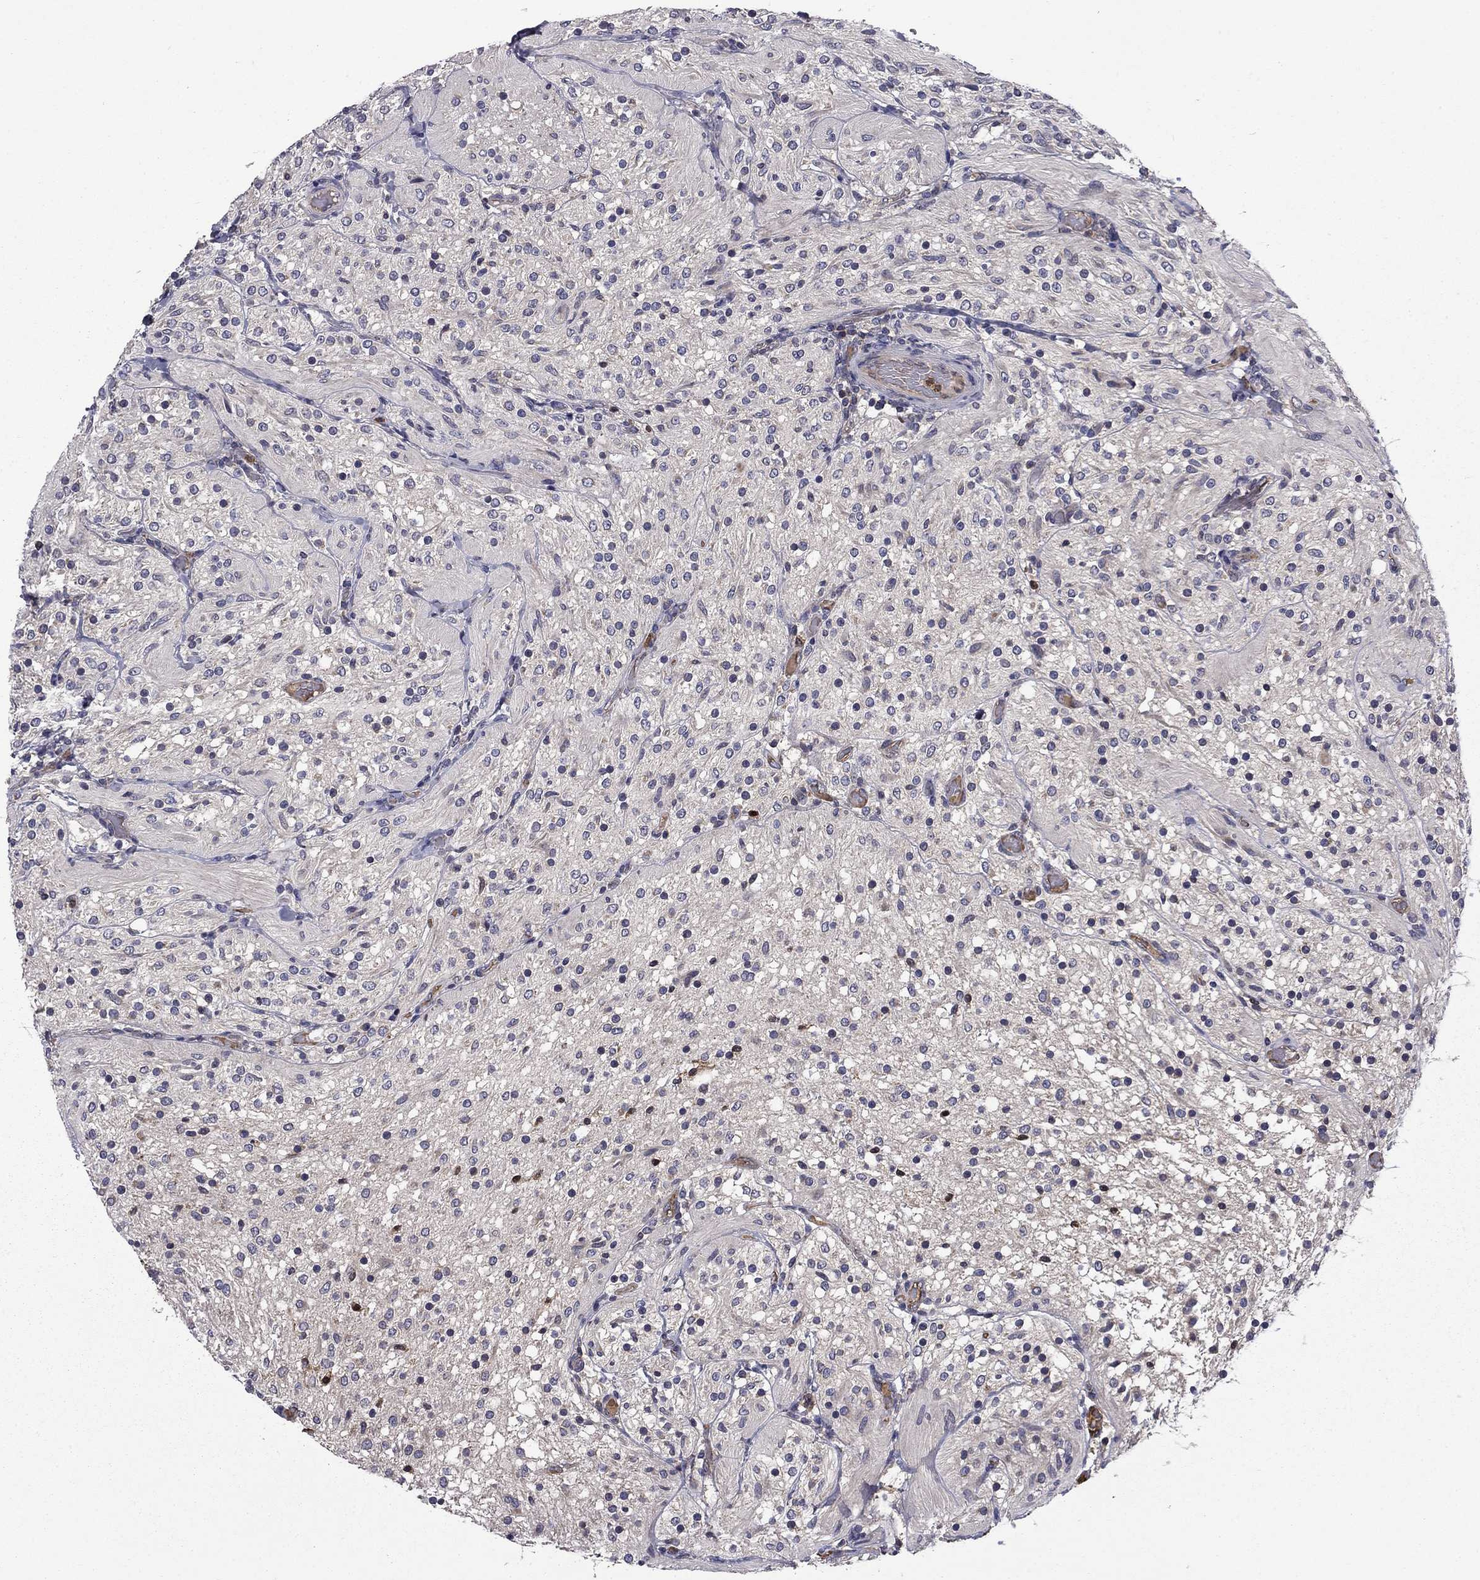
{"staining": {"intensity": "negative", "quantity": "none", "location": "none"}, "tissue": "glioma", "cell_type": "Tumor cells", "image_type": "cancer", "snomed": [{"axis": "morphology", "description": "Glioma, malignant, Low grade"}, {"axis": "topography", "description": "Brain"}], "caption": "A high-resolution histopathology image shows immunohistochemistry (IHC) staining of malignant glioma (low-grade), which exhibits no significant expression in tumor cells.", "gene": "CEACAM7", "patient": {"sex": "male", "age": 3}}